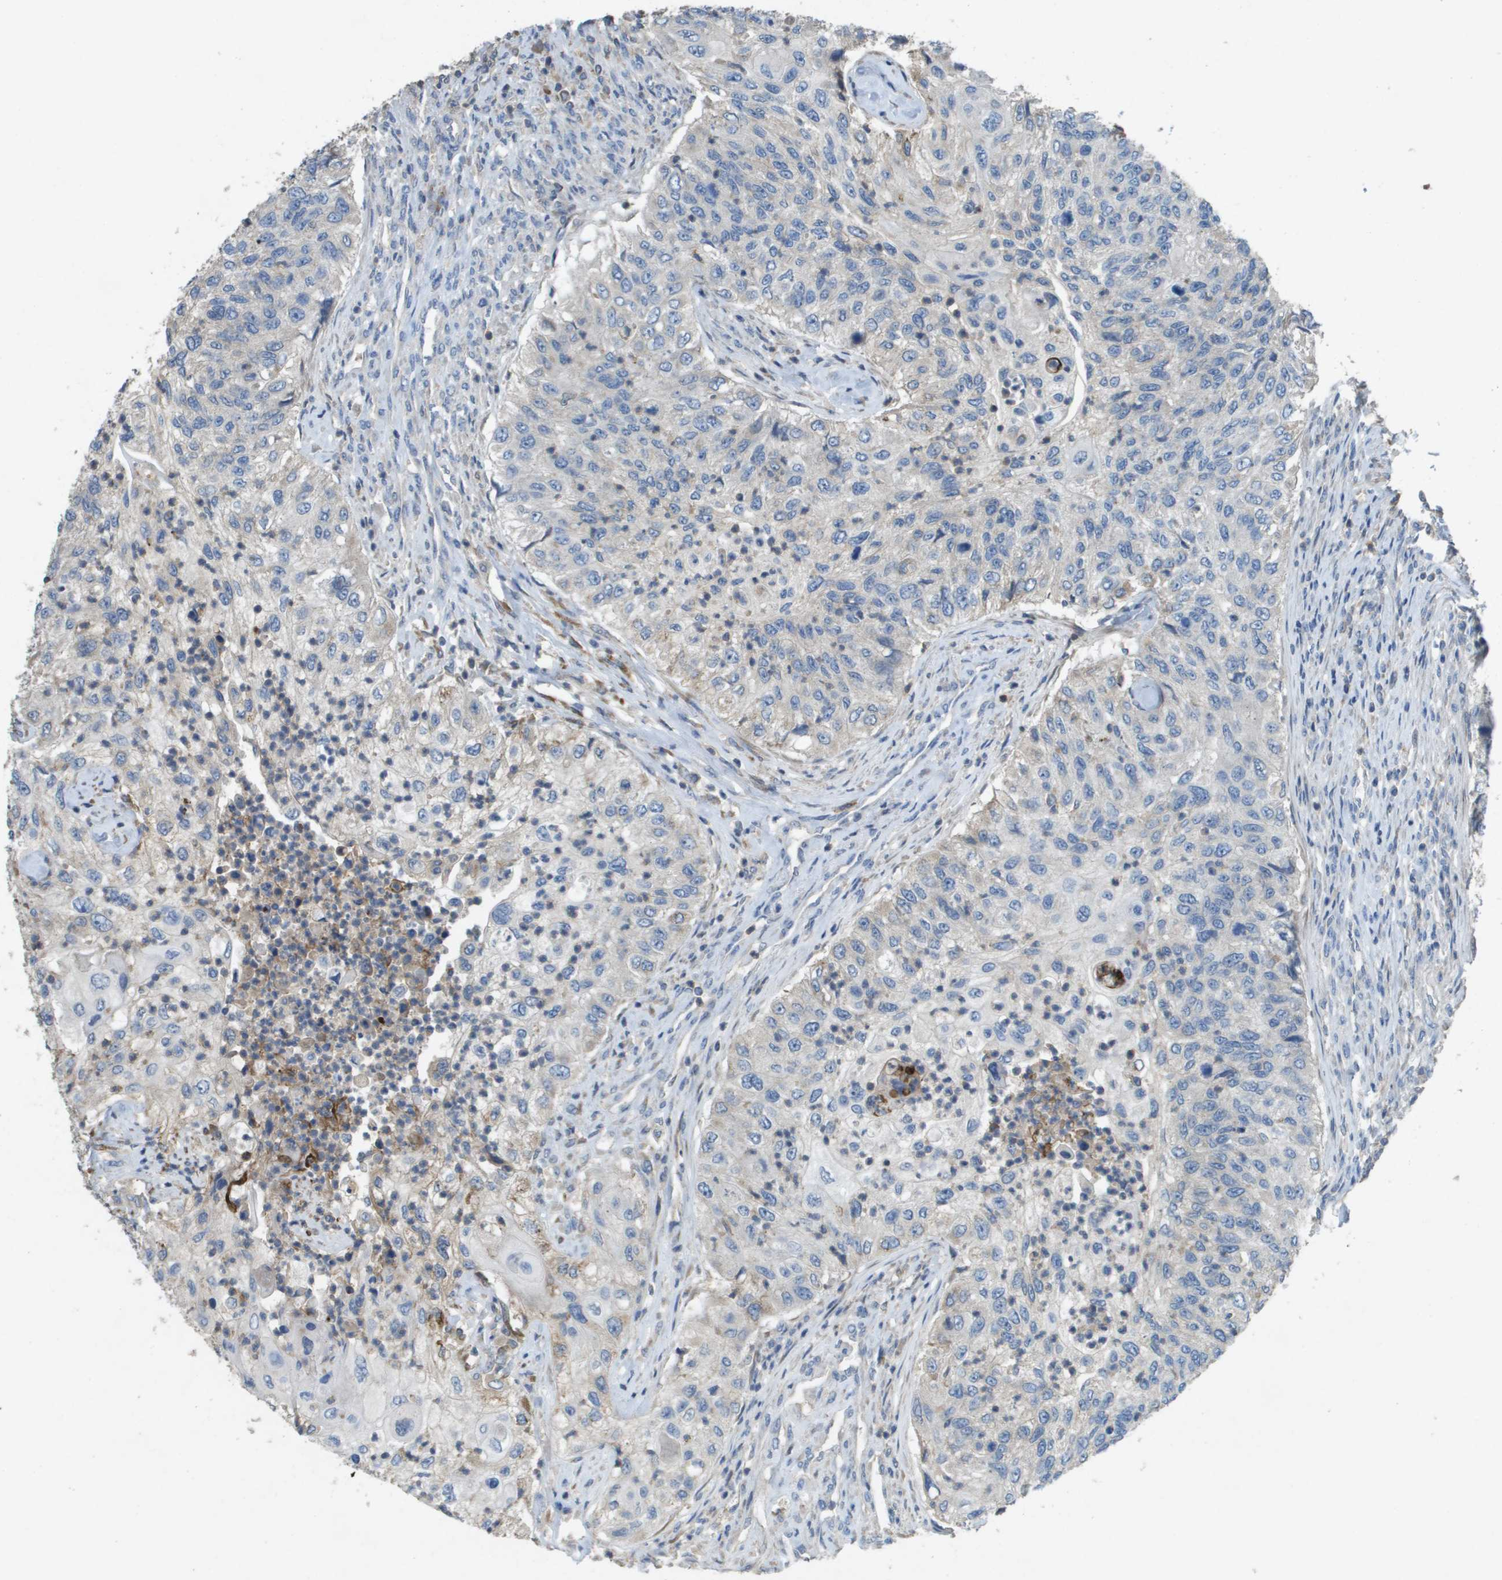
{"staining": {"intensity": "negative", "quantity": "none", "location": "none"}, "tissue": "urothelial cancer", "cell_type": "Tumor cells", "image_type": "cancer", "snomed": [{"axis": "morphology", "description": "Urothelial carcinoma, High grade"}, {"axis": "topography", "description": "Urinary bladder"}], "caption": "Immunohistochemistry of urothelial carcinoma (high-grade) exhibits no expression in tumor cells. Brightfield microscopy of IHC stained with DAB (brown) and hematoxylin (blue), captured at high magnification.", "gene": "CLCA4", "patient": {"sex": "female", "age": 60}}